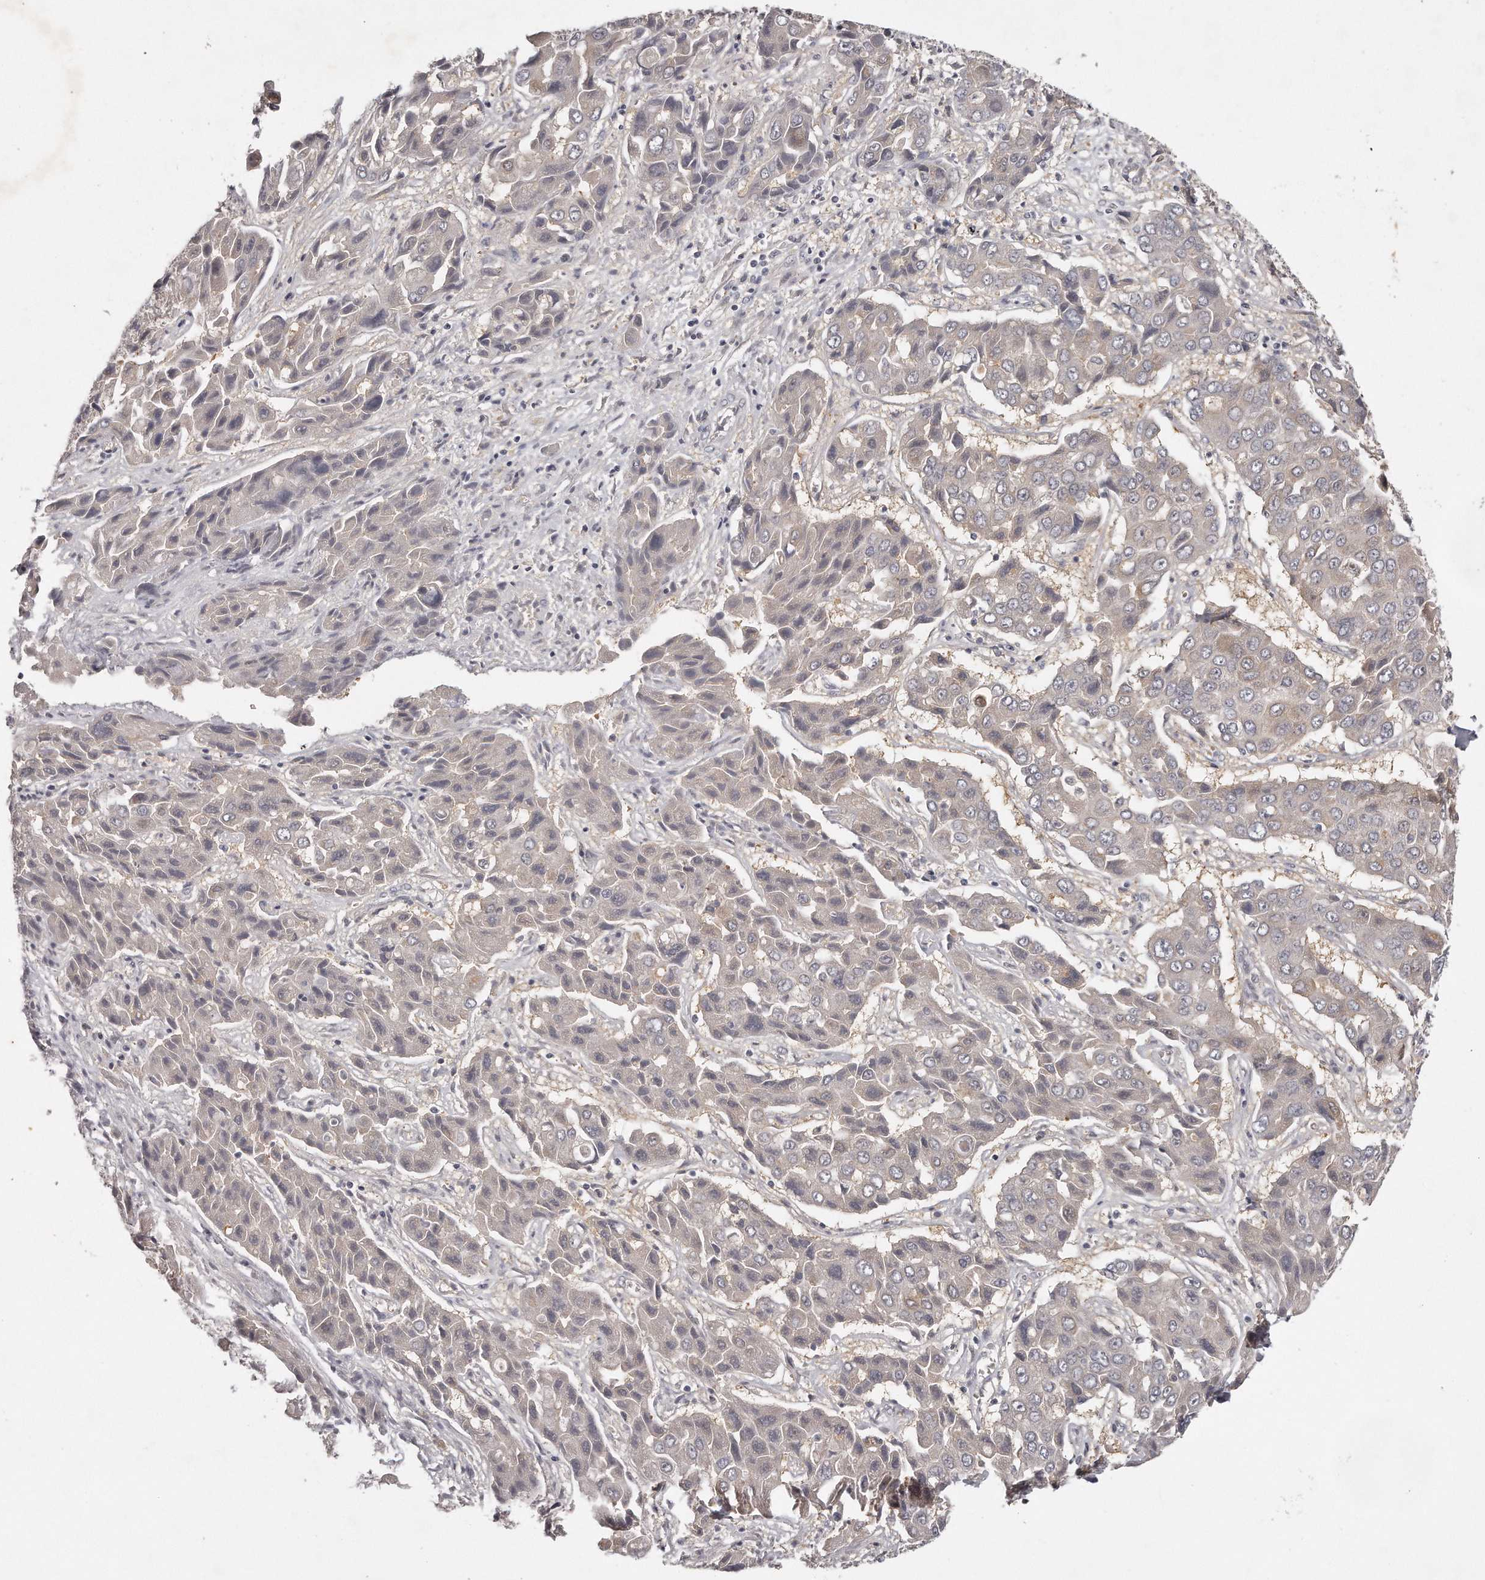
{"staining": {"intensity": "negative", "quantity": "none", "location": "none"}, "tissue": "liver cancer", "cell_type": "Tumor cells", "image_type": "cancer", "snomed": [{"axis": "morphology", "description": "Cholangiocarcinoma"}, {"axis": "topography", "description": "Liver"}], "caption": "Tumor cells show no significant protein expression in liver cancer. (Stains: DAB (3,3'-diaminobenzidine) IHC with hematoxylin counter stain, Microscopy: brightfield microscopy at high magnification).", "gene": "GGCT", "patient": {"sex": "male", "age": 67}}